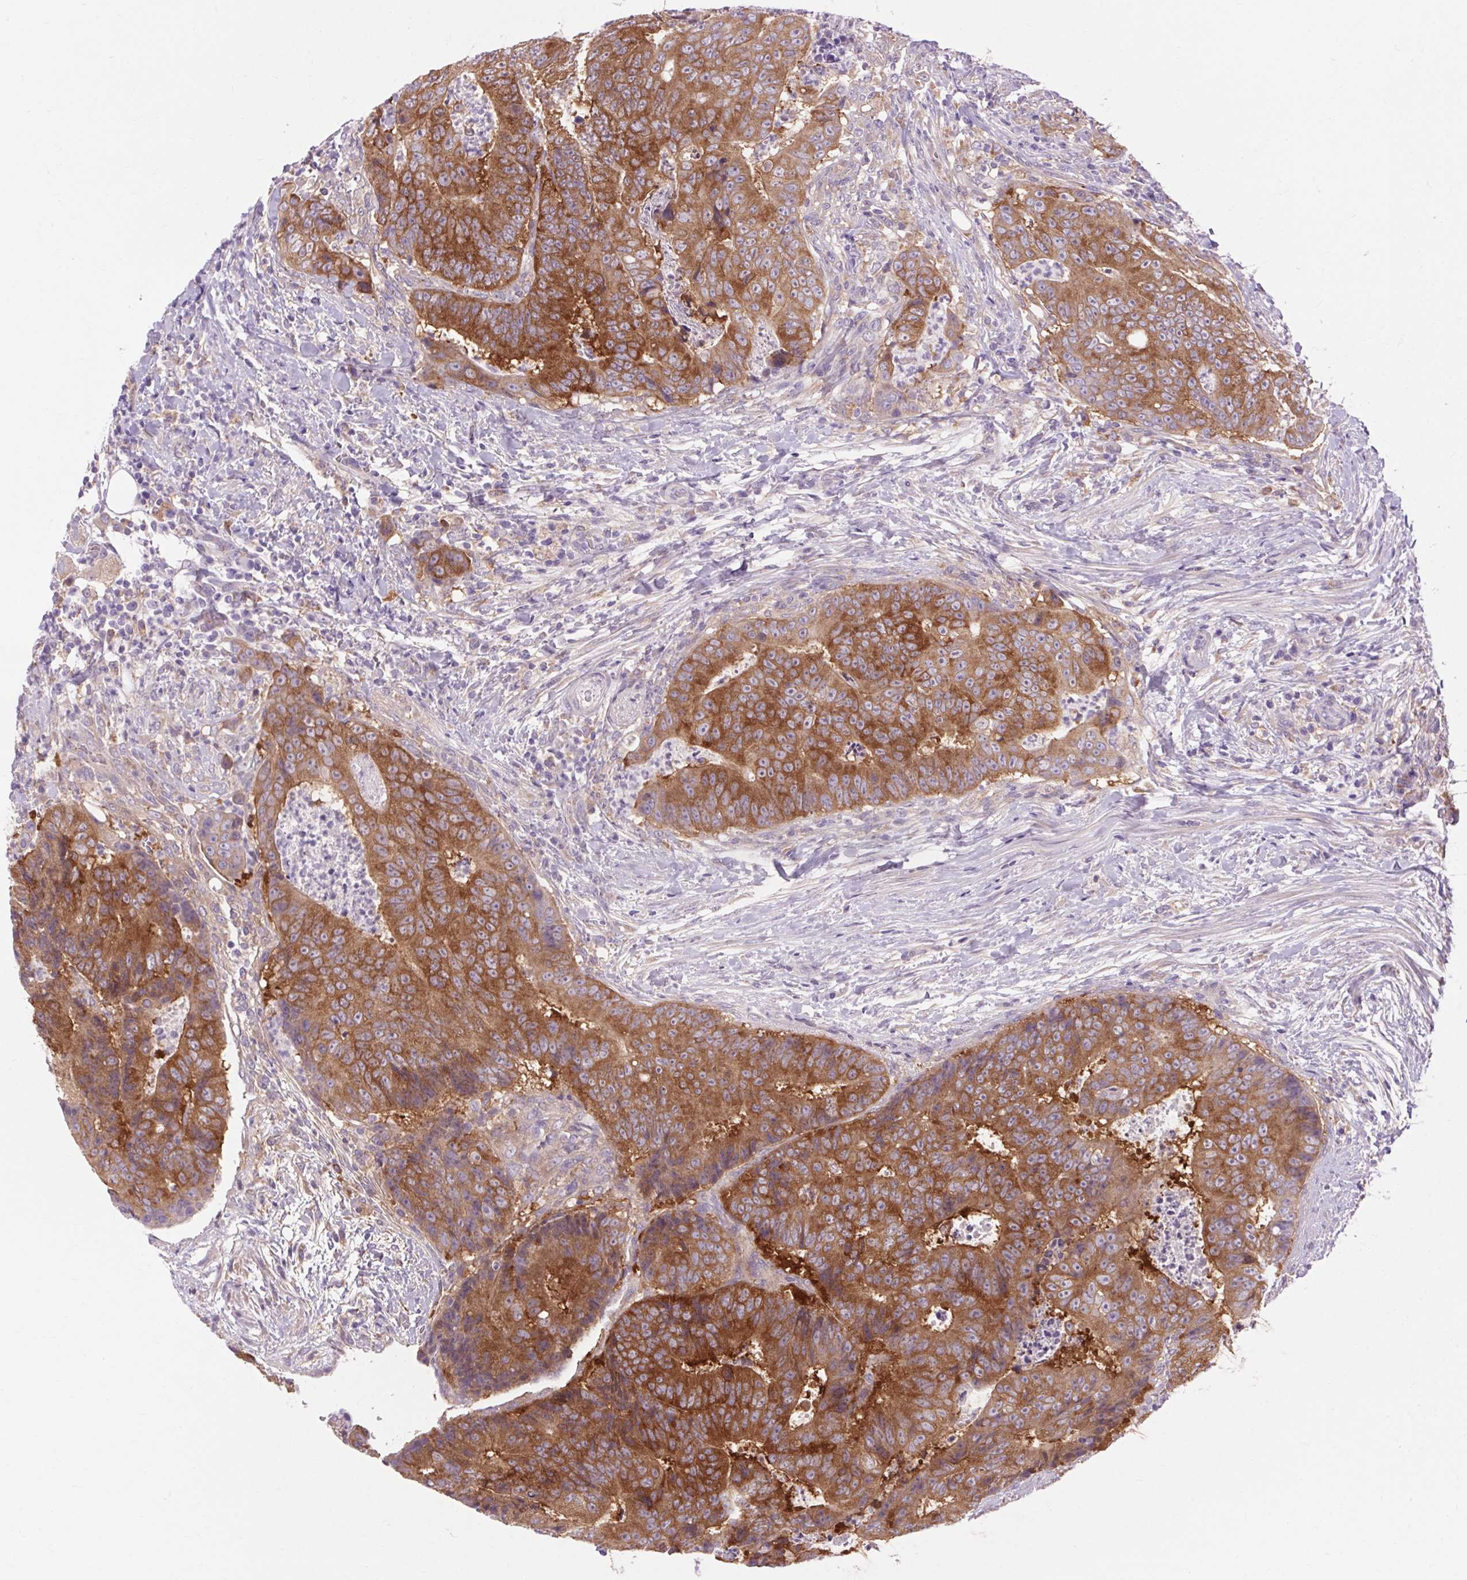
{"staining": {"intensity": "strong", "quantity": ">75%", "location": "cytoplasmic/membranous"}, "tissue": "colorectal cancer", "cell_type": "Tumor cells", "image_type": "cancer", "snomed": [{"axis": "morphology", "description": "Adenocarcinoma, NOS"}, {"axis": "topography", "description": "Colon"}], "caption": "Adenocarcinoma (colorectal) was stained to show a protein in brown. There is high levels of strong cytoplasmic/membranous expression in about >75% of tumor cells.", "gene": "SOWAHC", "patient": {"sex": "female", "age": 48}}